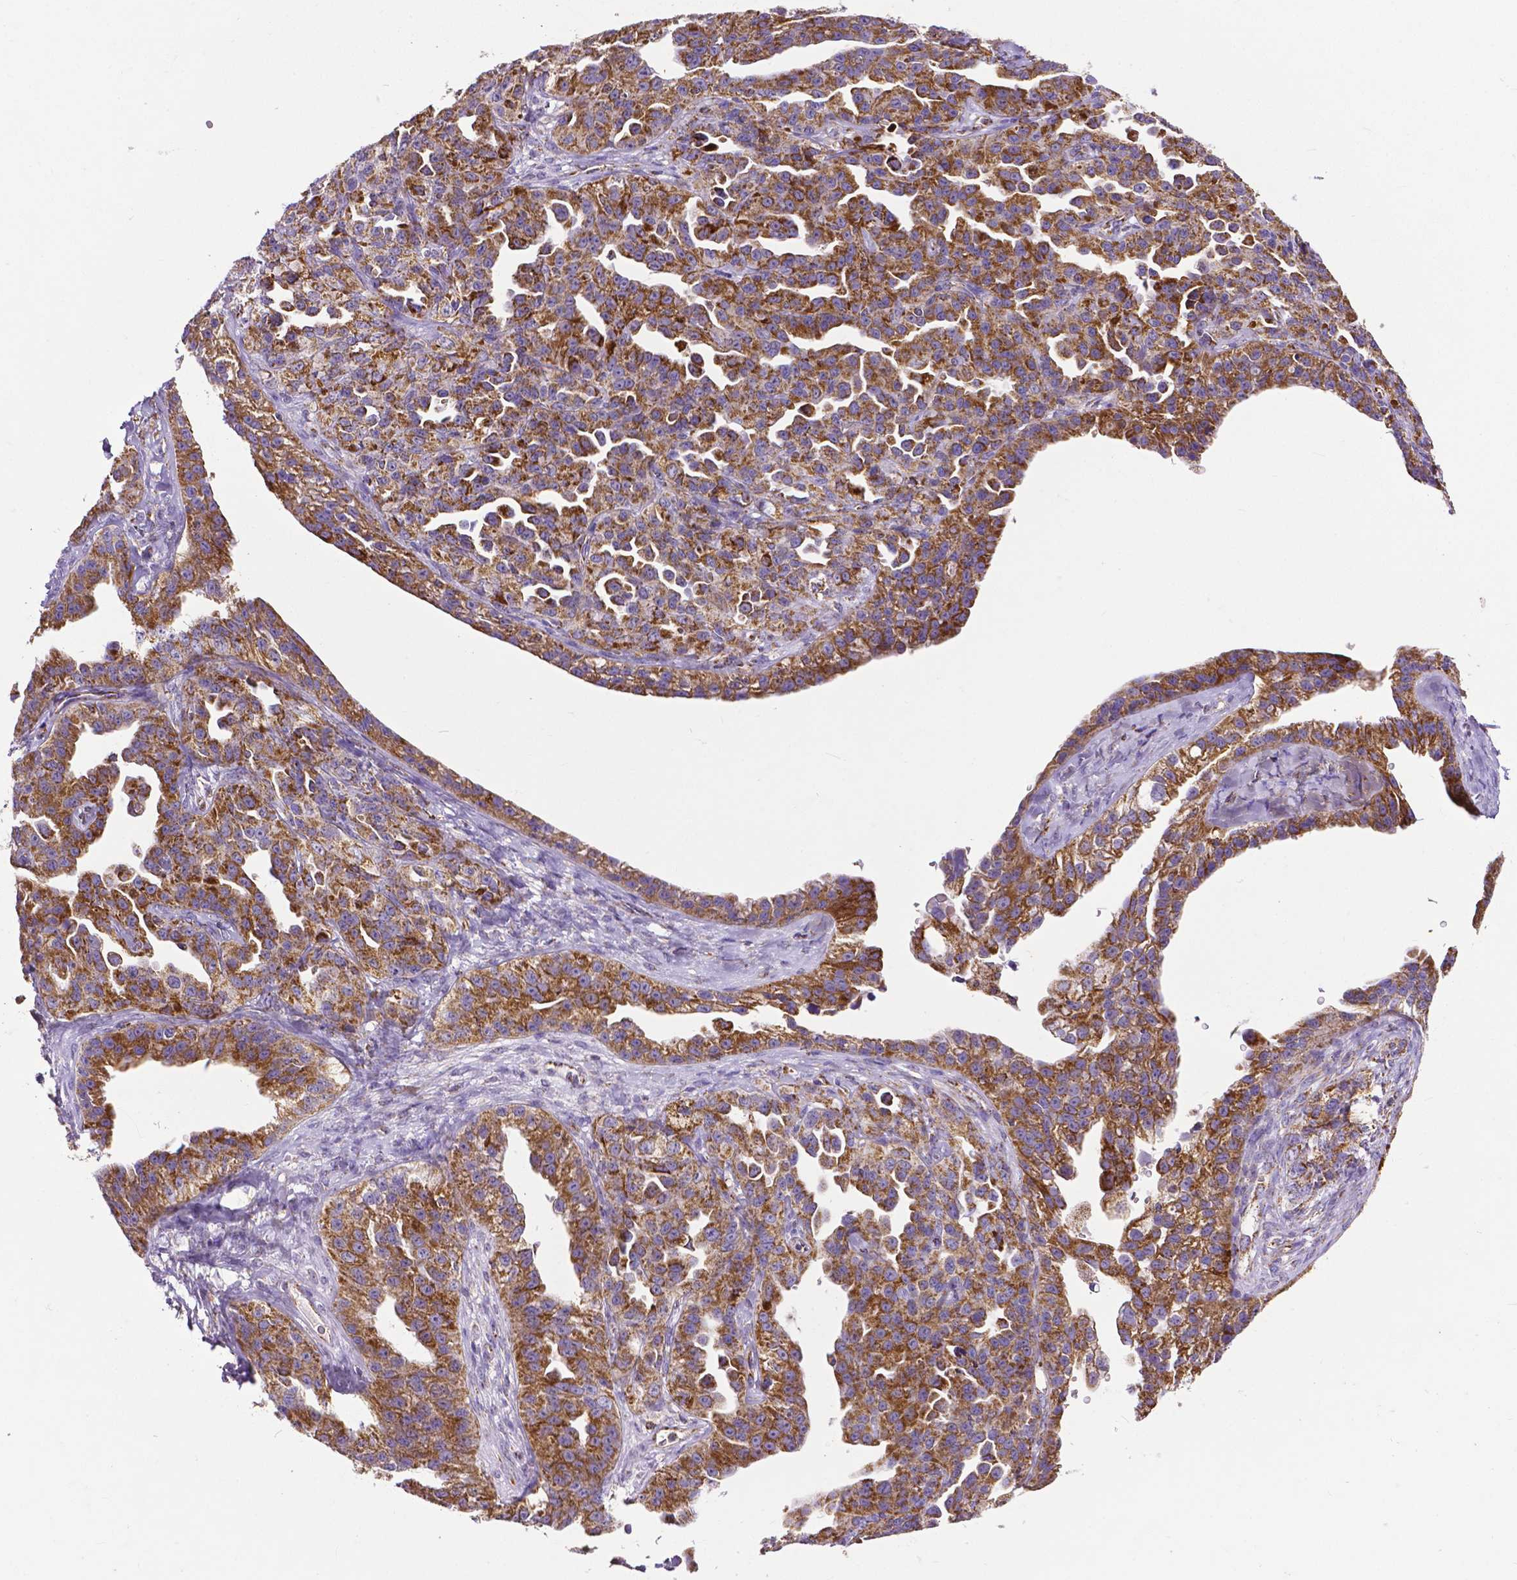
{"staining": {"intensity": "strong", "quantity": ">75%", "location": "cytoplasmic/membranous"}, "tissue": "ovarian cancer", "cell_type": "Tumor cells", "image_type": "cancer", "snomed": [{"axis": "morphology", "description": "Cystadenocarcinoma, serous, NOS"}, {"axis": "topography", "description": "Ovary"}], "caption": "DAB immunohistochemical staining of serous cystadenocarcinoma (ovarian) reveals strong cytoplasmic/membranous protein expression in about >75% of tumor cells. Using DAB (3,3'-diaminobenzidine) (brown) and hematoxylin (blue) stains, captured at high magnification using brightfield microscopy.", "gene": "MACC1", "patient": {"sex": "female", "age": 75}}